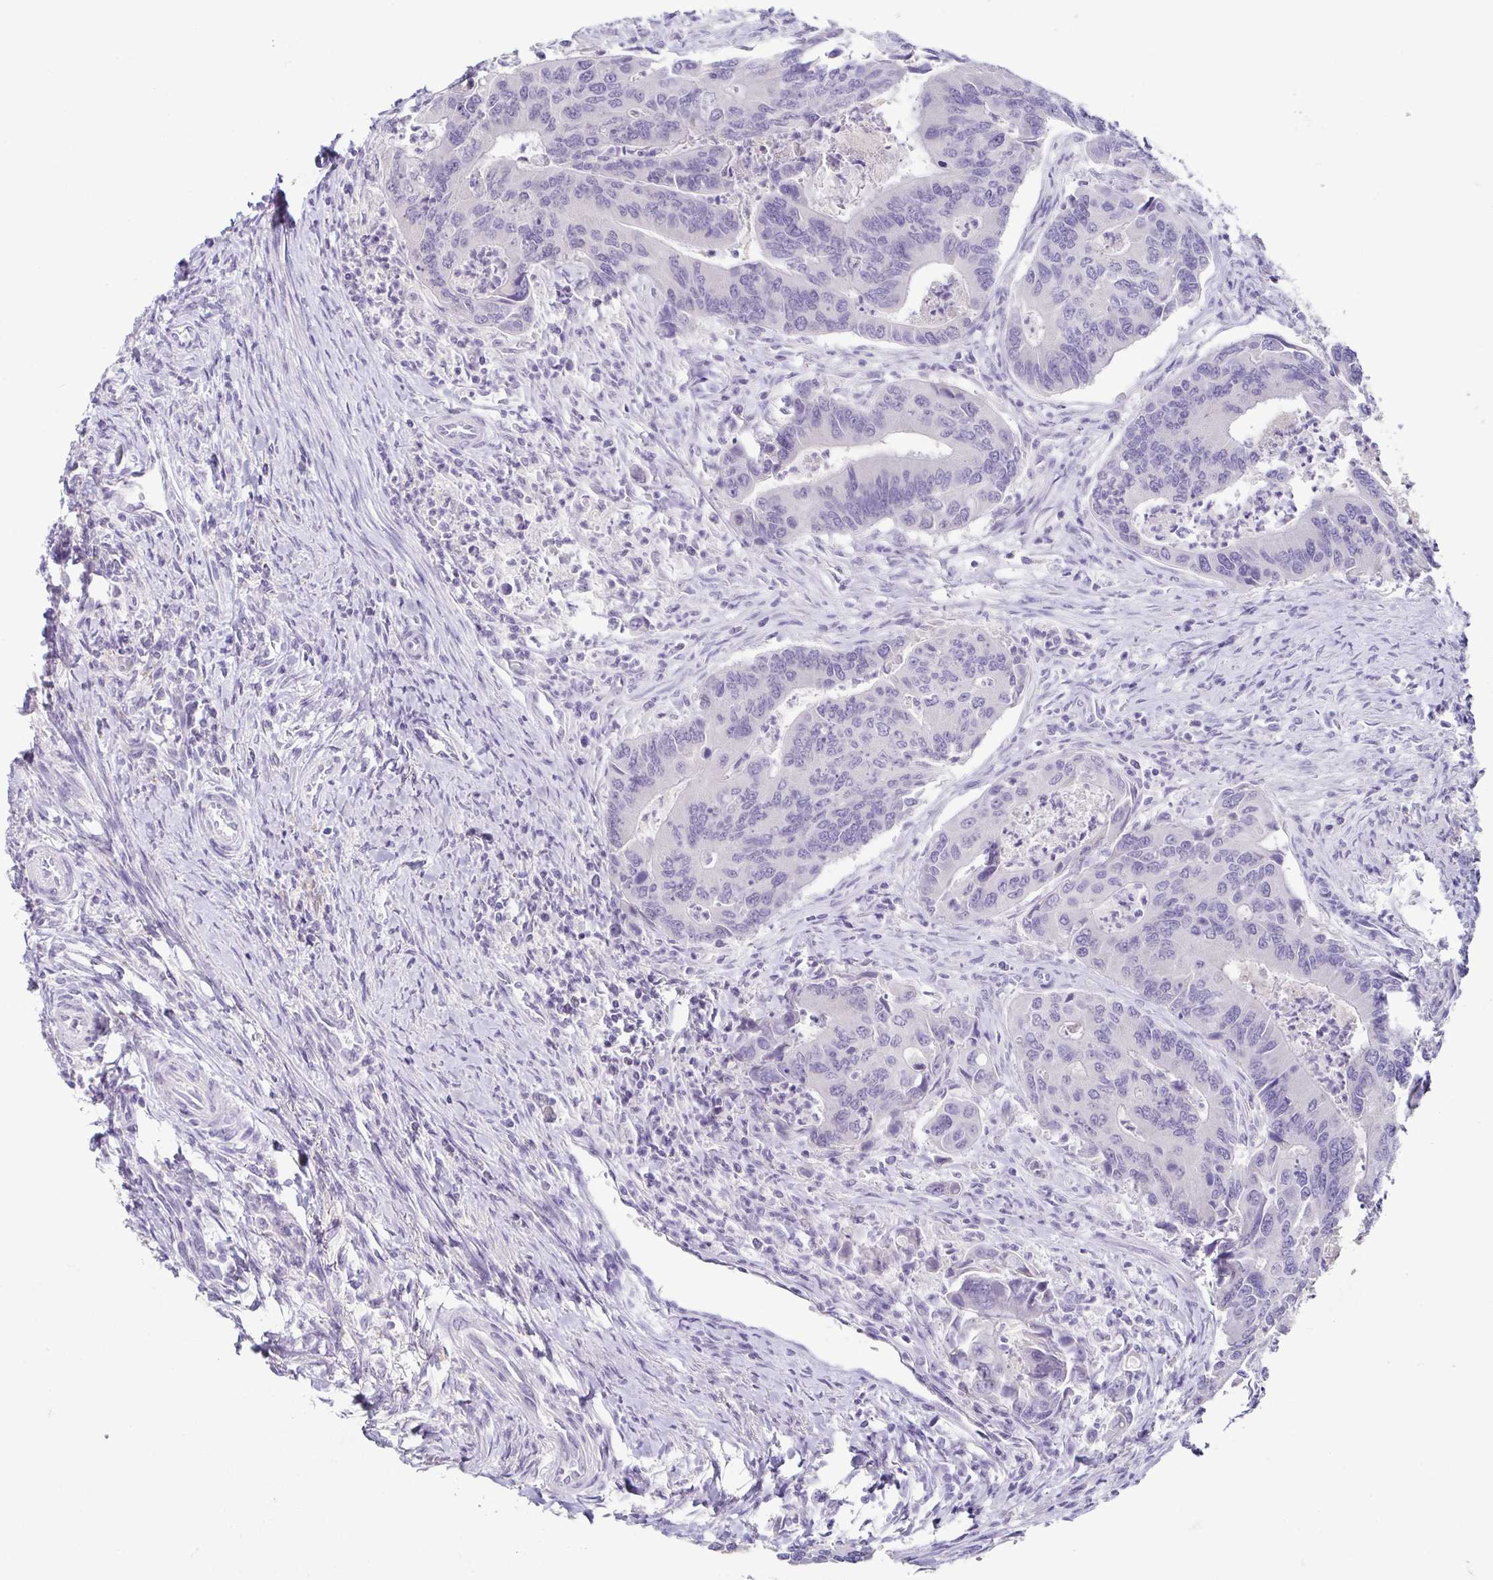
{"staining": {"intensity": "negative", "quantity": "none", "location": "none"}, "tissue": "colorectal cancer", "cell_type": "Tumor cells", "image_type": "cancer", "snomed": [{"axis": "morphology", "description": "Adenocarcinoma, NOS"}, {"axis": "topography", "description": "Colon"}], "caption": "A photomicrograph of colorectal cancer stained for a protein shows no brown staining in tumor cells.", "gene": "TP73", "patient": {"sex": "female", "age": 67}}